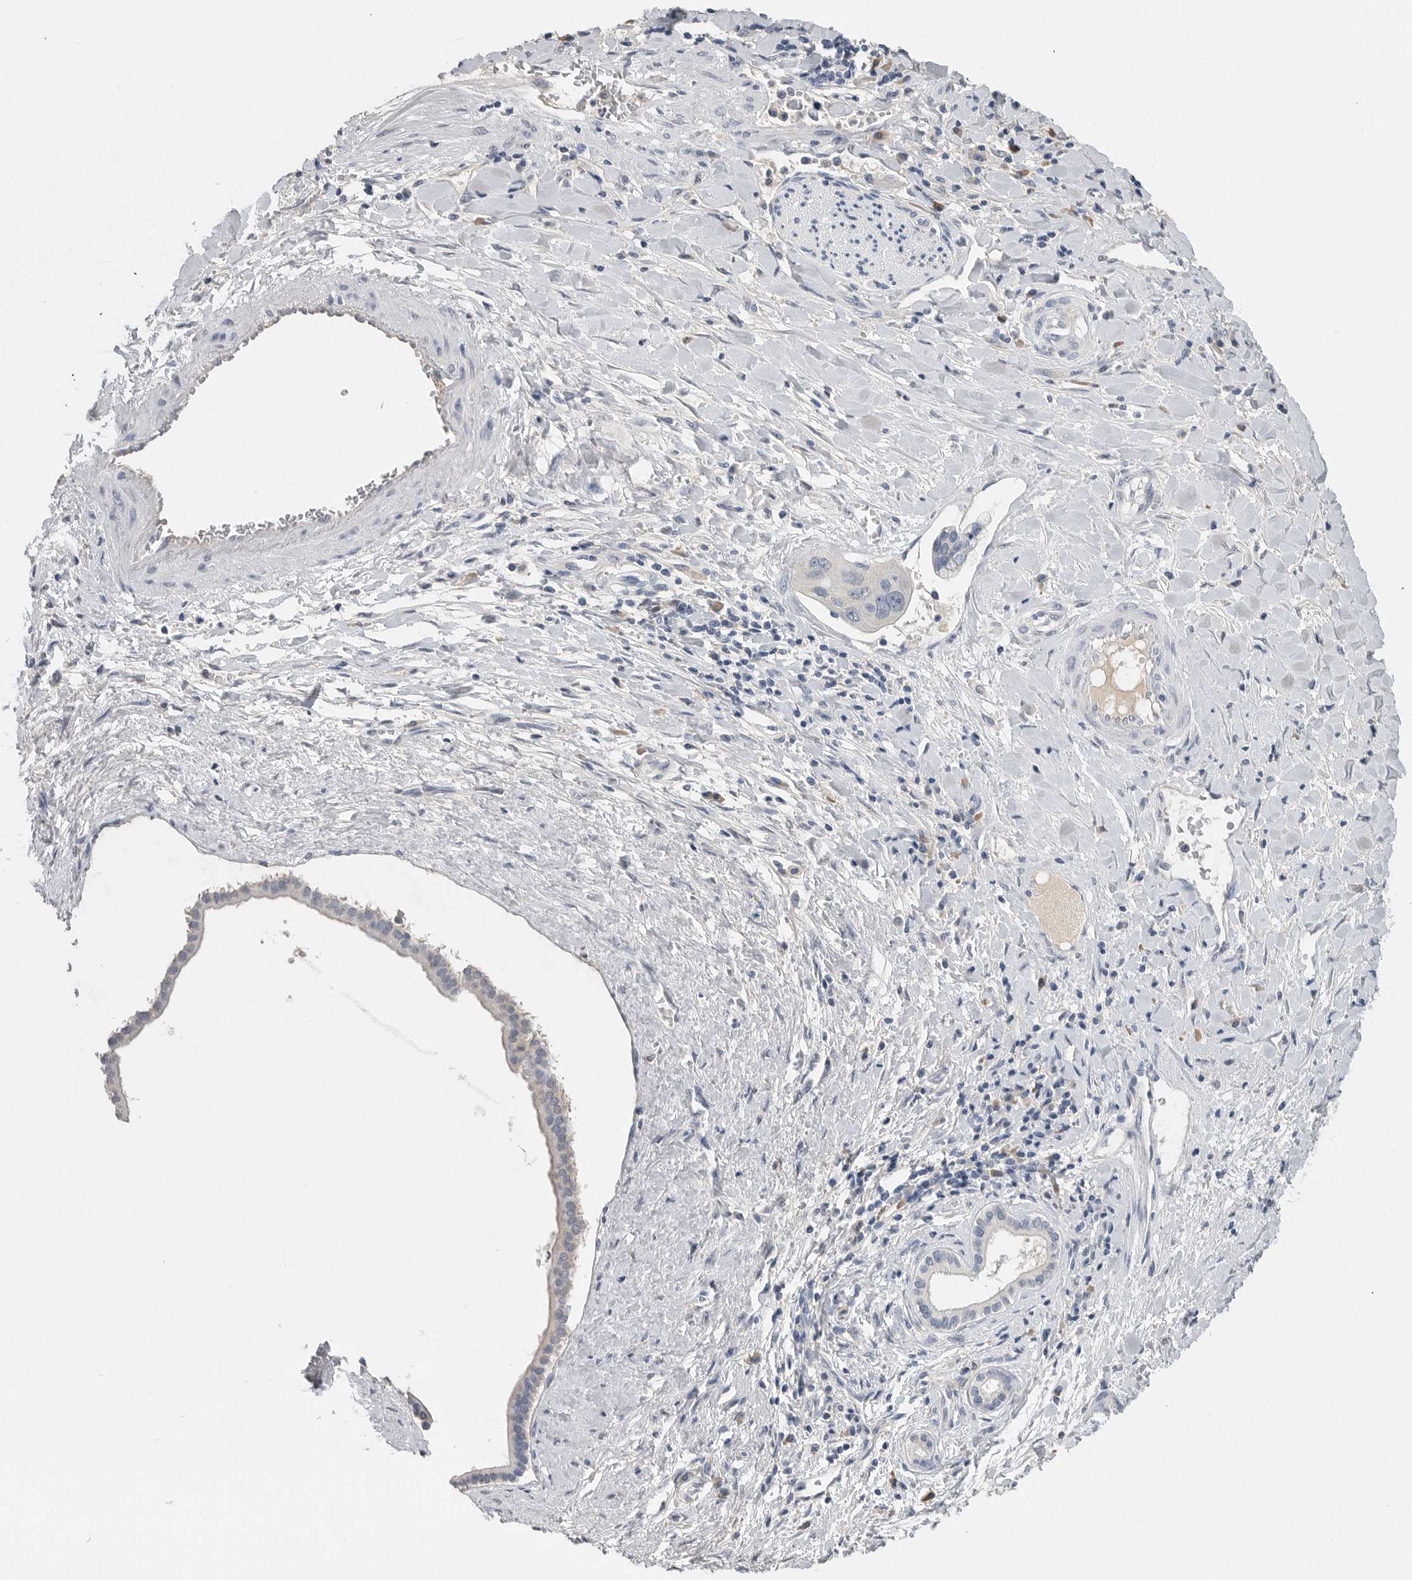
{"staining": {"intensity": "negative", "quantity": "none", "location": "none"}, "tissue": "liver cancer", "cell_type": "Tumor cells", "image_type": "cancer", "snomed": [{"axis": "morphology", "description": "Cholangiocarcinoma"}, {"axis": "topography", "description": "Liver"}], "caption": "Tumor cells are negative for protein expression in human liver cancer. (Brightfield microscopy of DAB (3,3'-diaminobenzidine) IHC at high magnification).", "gene": "FABP6", "patient": {"sex": "female", "age": 65}}